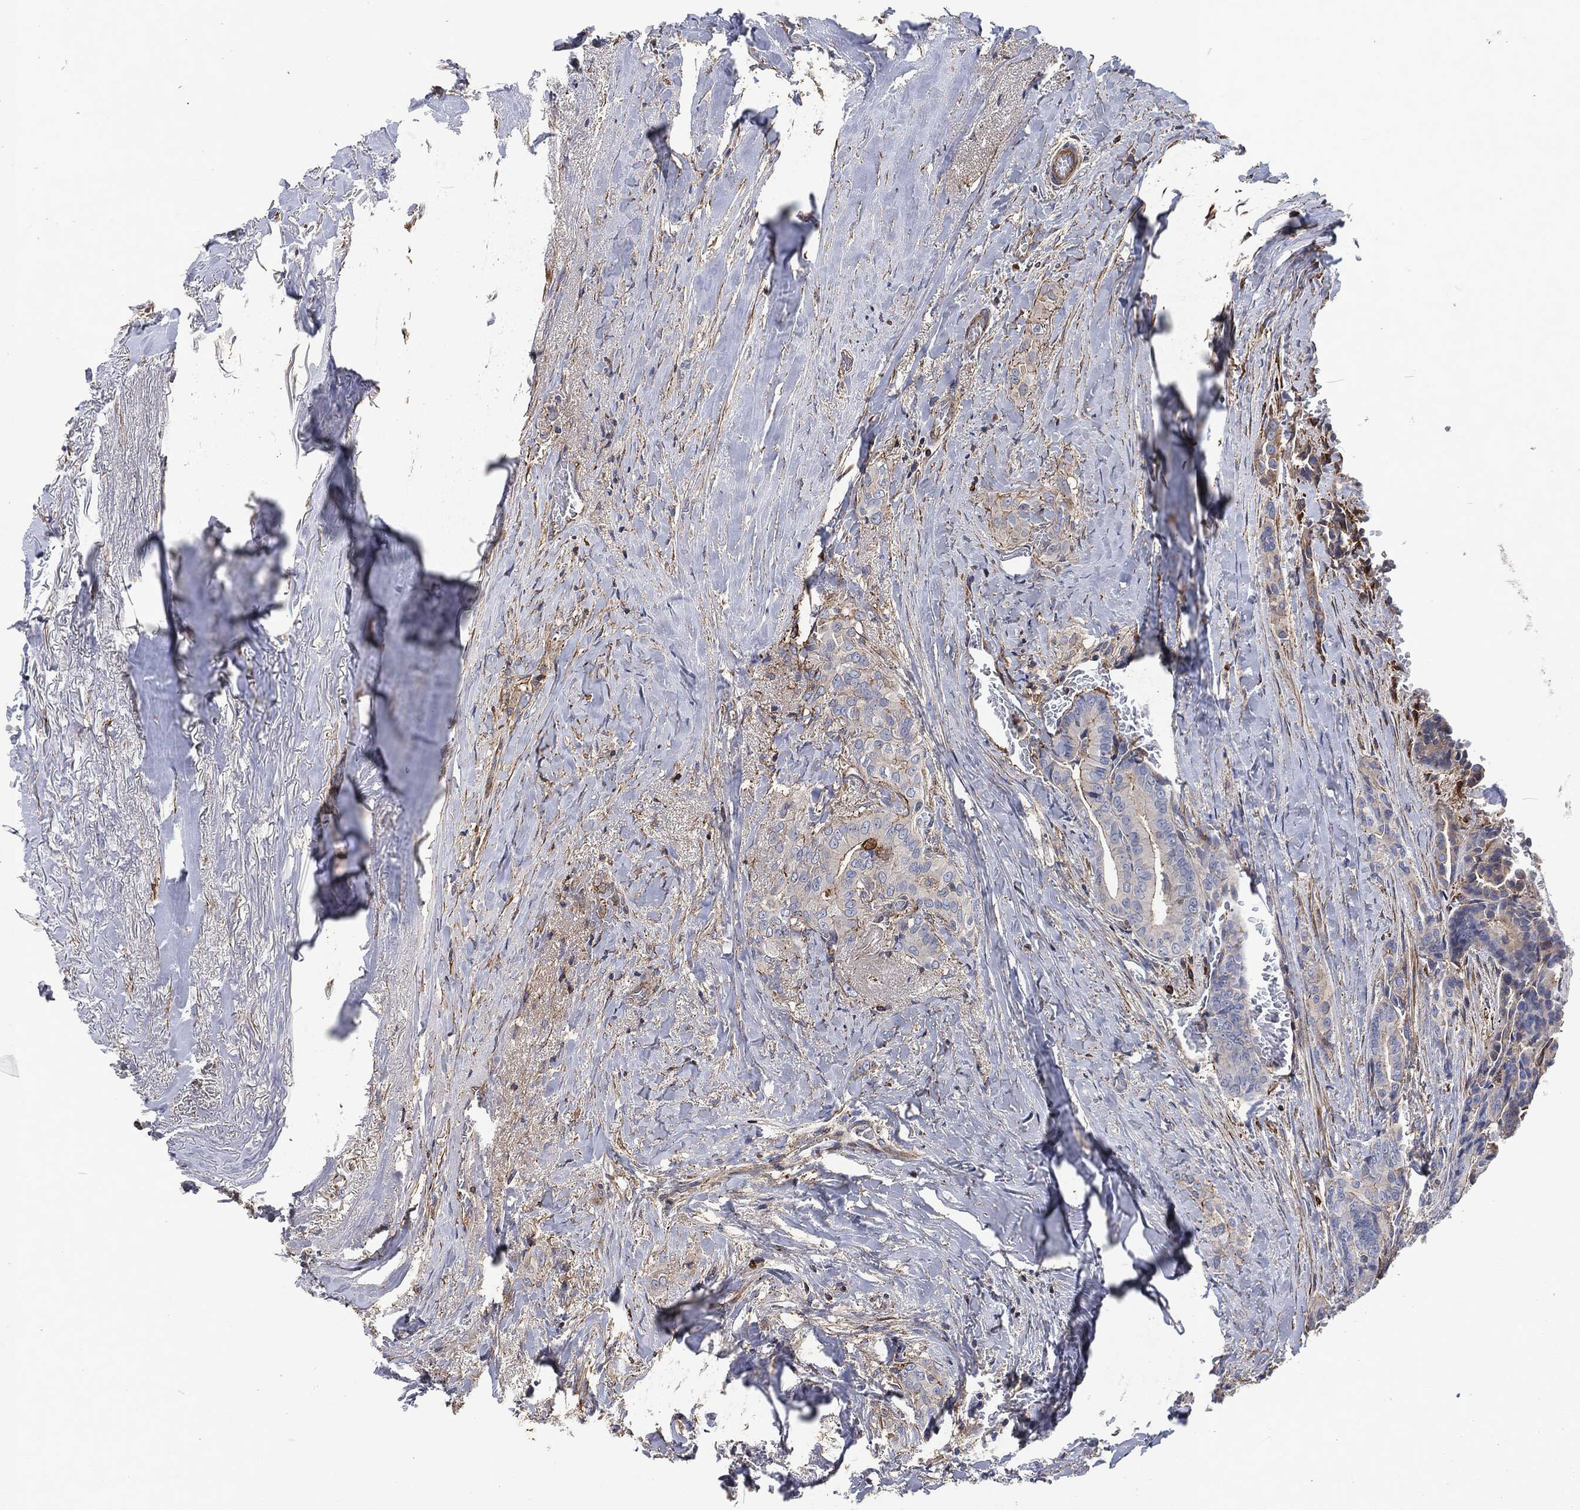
{"staining": {"intensity": "negative", "quantity": "none", "location": "none"}, "tissue": "thyroid cancer", "cell_type": "Tumor cells", "image_type": "cancer", "snomed": [{"axis": "morphology", "description": "Papillary adenocarcinoma, NOS"}, {"axis": "topography", "description": "Thyroid gland"}], "caption": "Tumor cells are negative for brown protein staining in papillary adenocarcinoma (thyroid).", "gene": "LGALS9", "patient": {"sex": "male", "age": 61}}